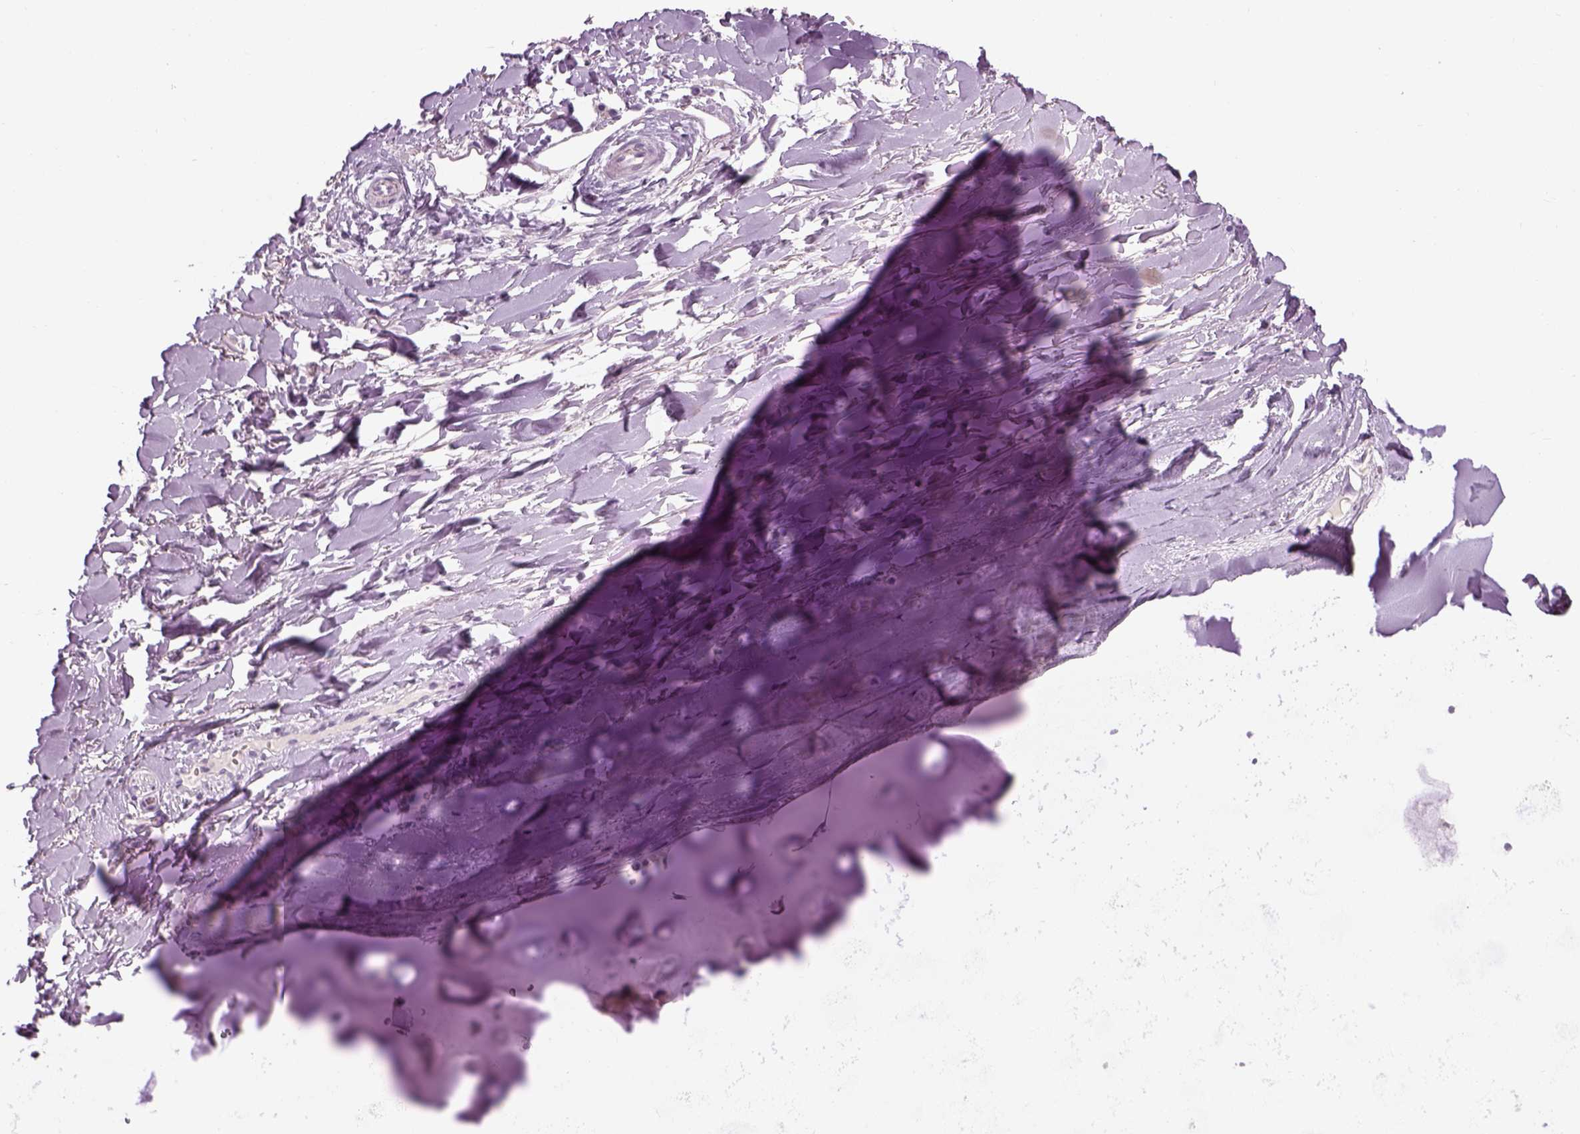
{"staining": {"intensity": "negative", "quantity": "none", "location": "none"}, "tissue": "adipose tissue", "cell_type": "Adipocytes", "image_type": "normal", "snomed": [{"axis": "morphology", "description": "Normal tissue, NOS"}, {"axis": "topography", "description": "Cartilage tissue"}, {"axis": "topography", "description": "Nasopharynx"}, {"axis": "topography", "description": "Thyroid gland"}], "caption": "Immunohistochemistry photomicrograph of normal adipose tissue stained for a protein (brown), which shows no positivity in adipocytes.", "gene": "TH", "patient": {"sex": "male", "age": 63}}